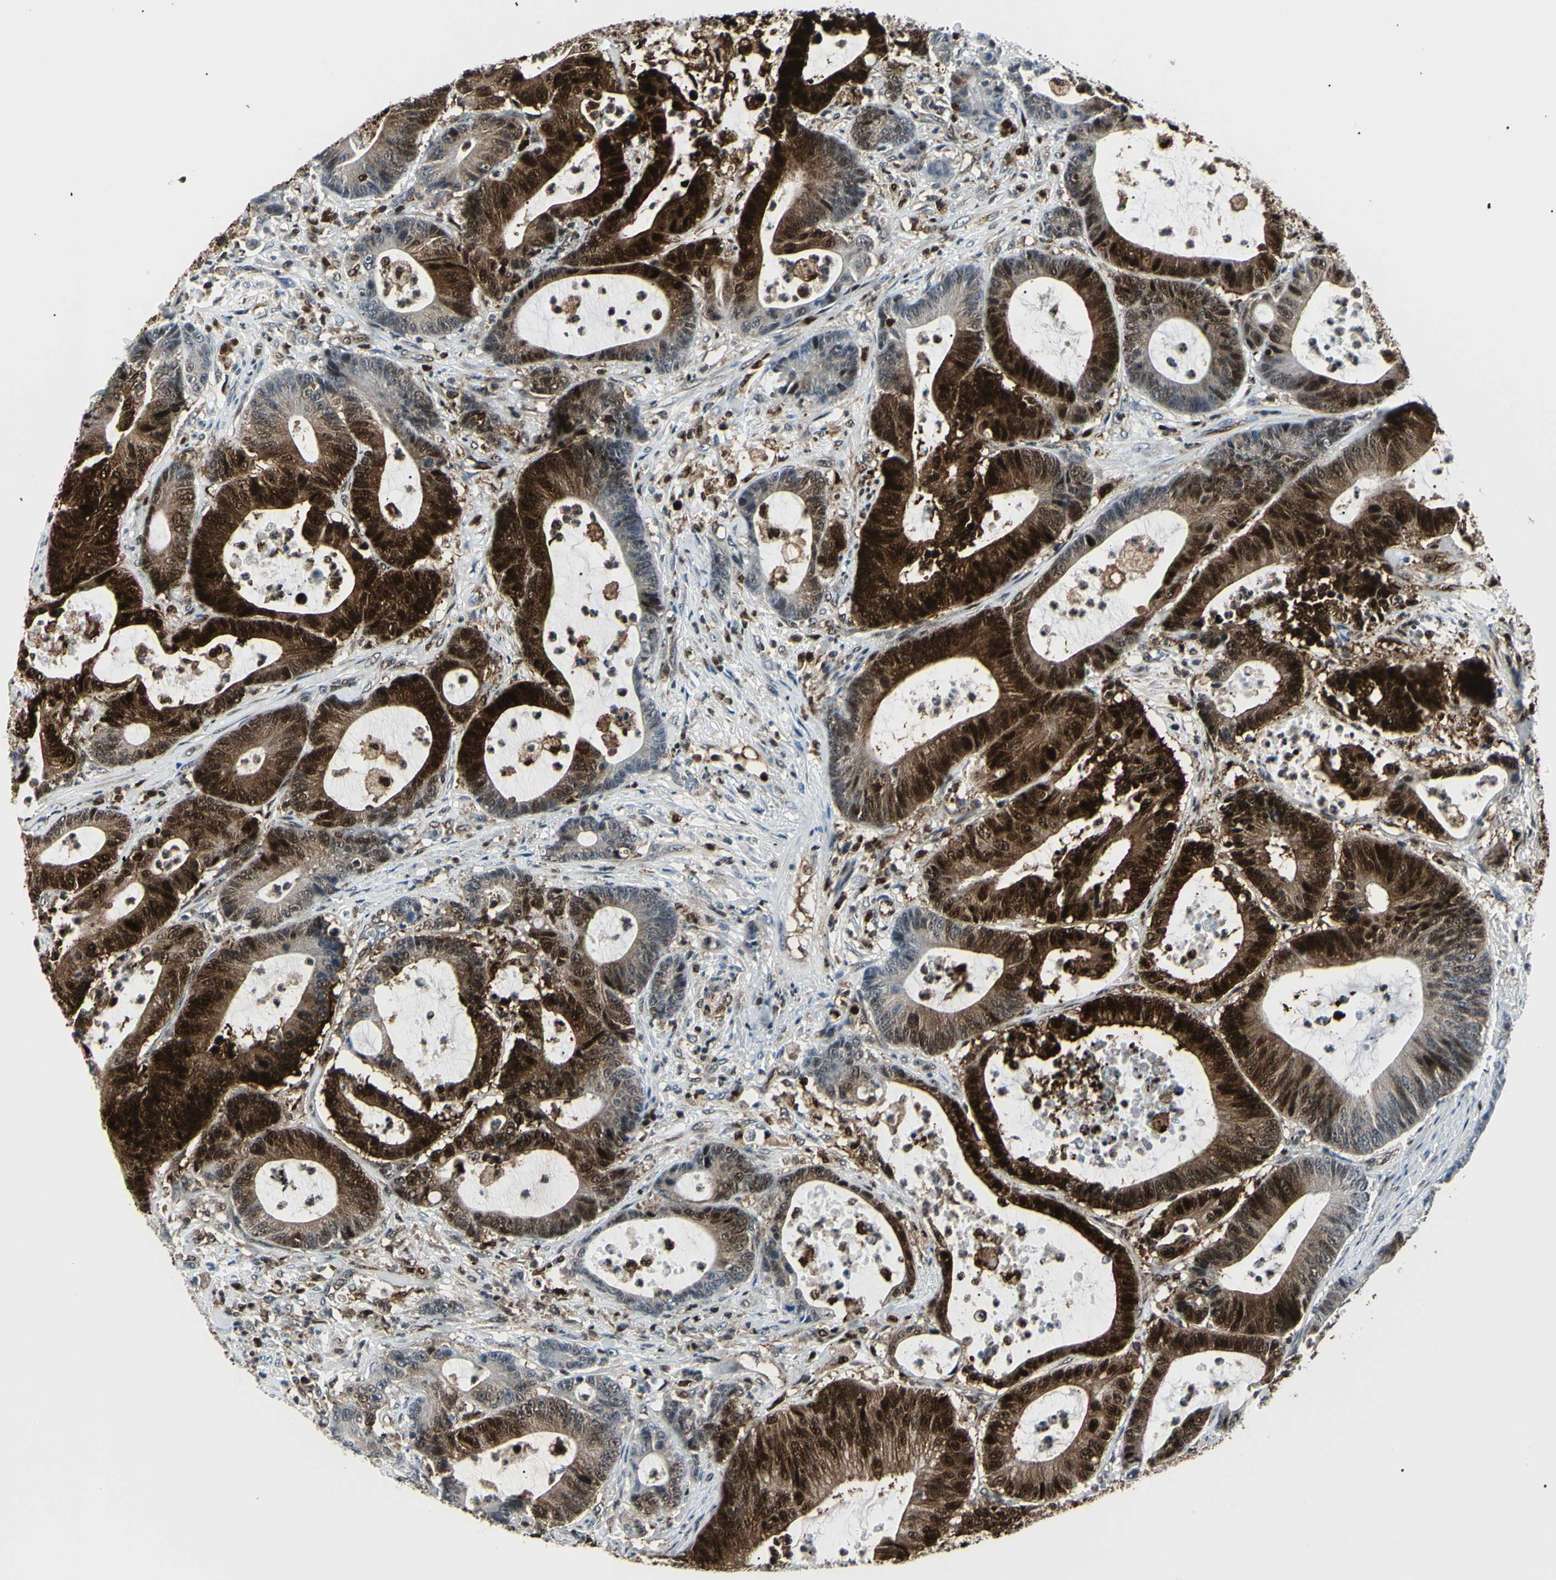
{"staining": {"intensity": "strong", "quantity": ">75%", "location": "cytoplasmic/membranous,nuclear"}, "tissue": "colorectal cancer", "cell_type": "Tumor cells", "image_type": "cancer", "snomed": [{"axis": "morphology", "description": "Adenocarcinoma, NOS"}, {"axis": "topography", "description": "Colon"}], "caption": "Colorectal cancer tissue exhibits strong cytoplasmic/membranous and nuclear expression in approximately >75% of tumor cells", "gene": "PGK1", "patient": {"sex": "female", "age": 84}}